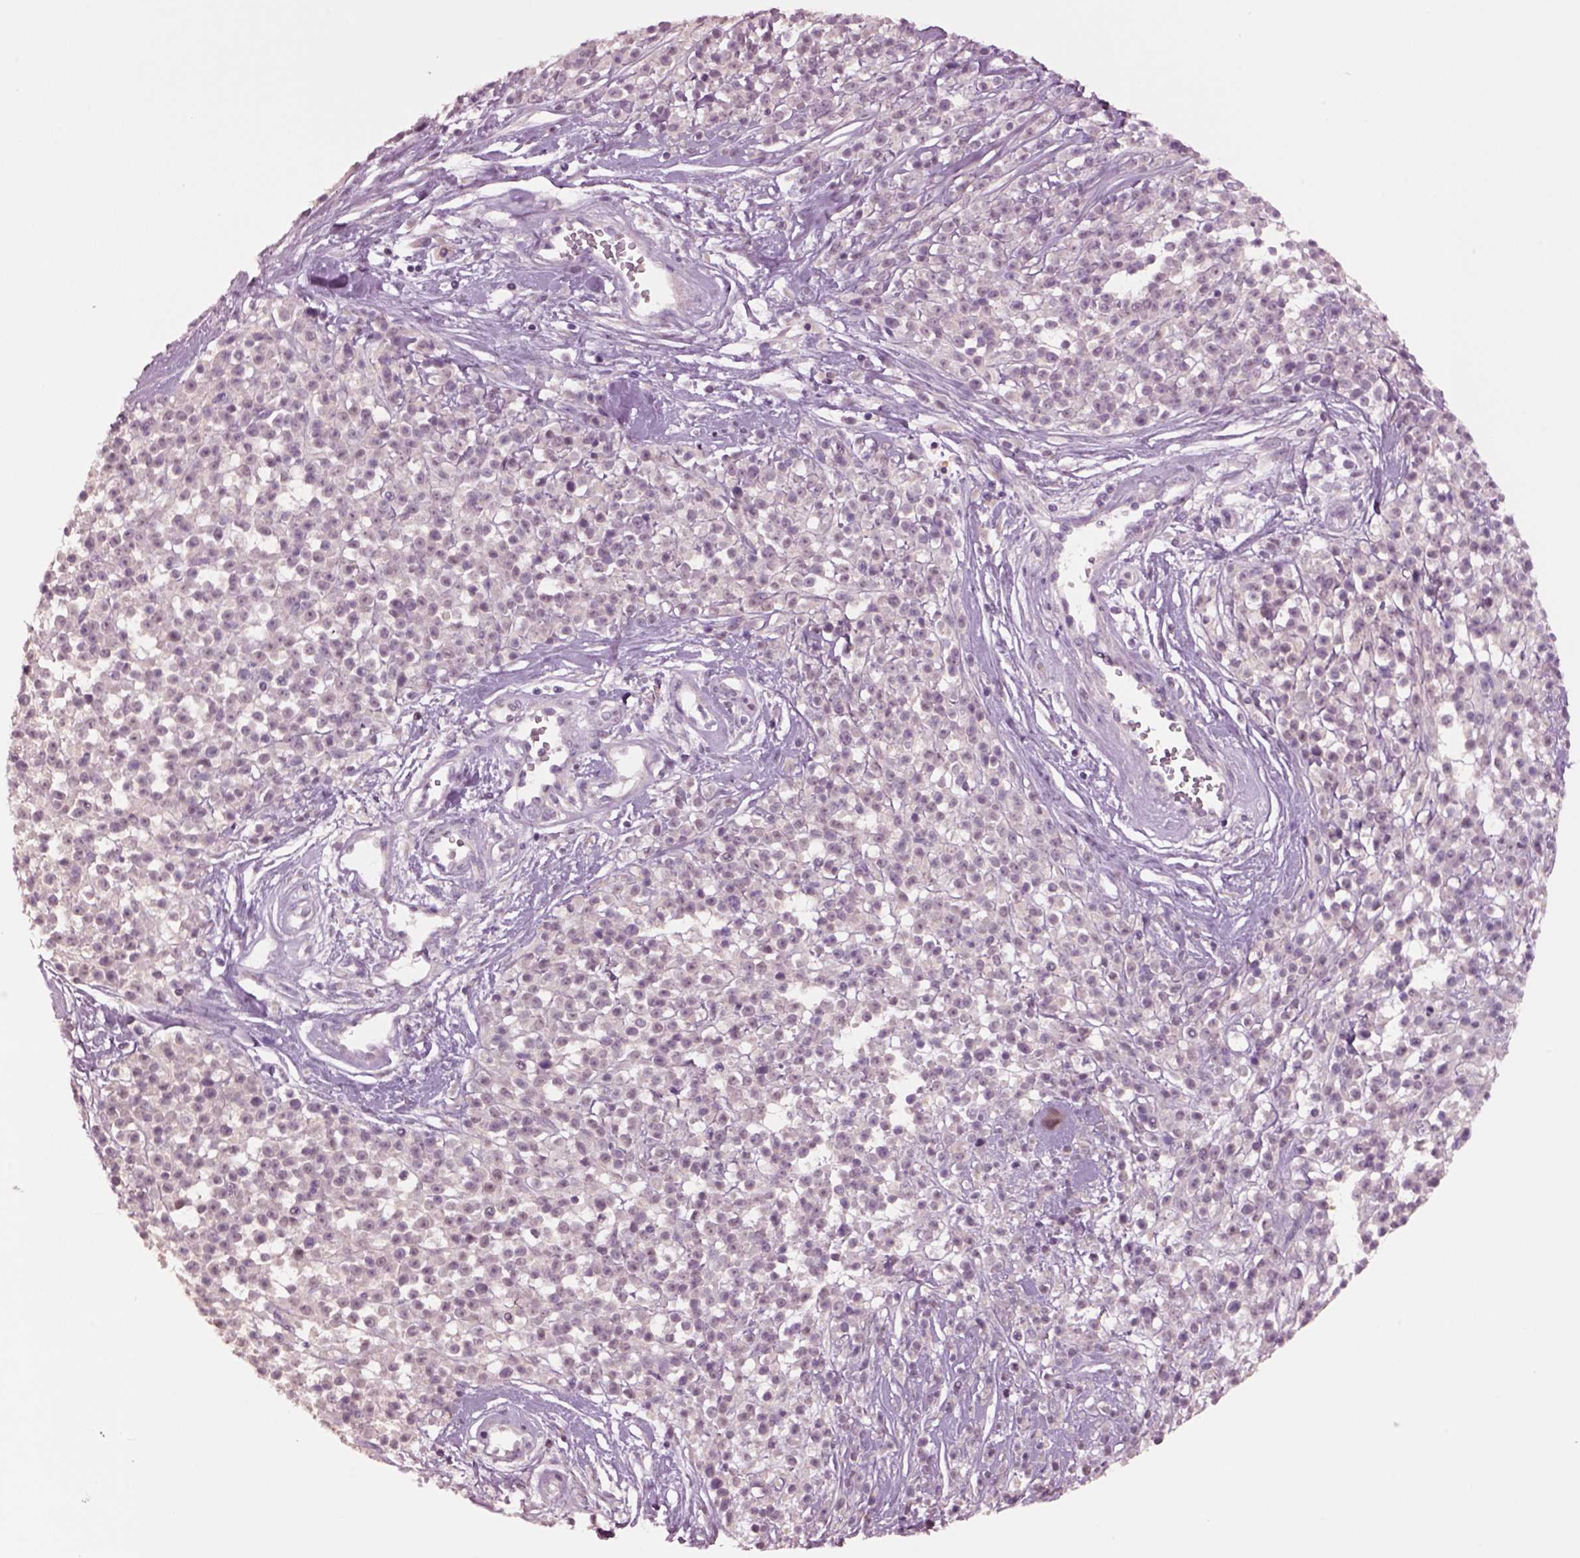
{"staining": {"intensity": "negative", "quantity": "none", "location": "none"}, "tissue": "melanoma", "cell_type": "Tumor cells", "image_type": "cancer", "snomed": [{"axis": "morphology", "description": "Malignant melanoma, NOS"}, {"axis": "topography", "description": "Skin"}, {"axis": "topography", "description": "Skin of trunk"}], "caption": "DAB (3,3'-diaminobenzidine) immunohistochemical staining of human melanoma exhibits no significant staining in tumor cells.", "gene": "CLPSL1", "patient": {"sex": "male", "age": 74}}